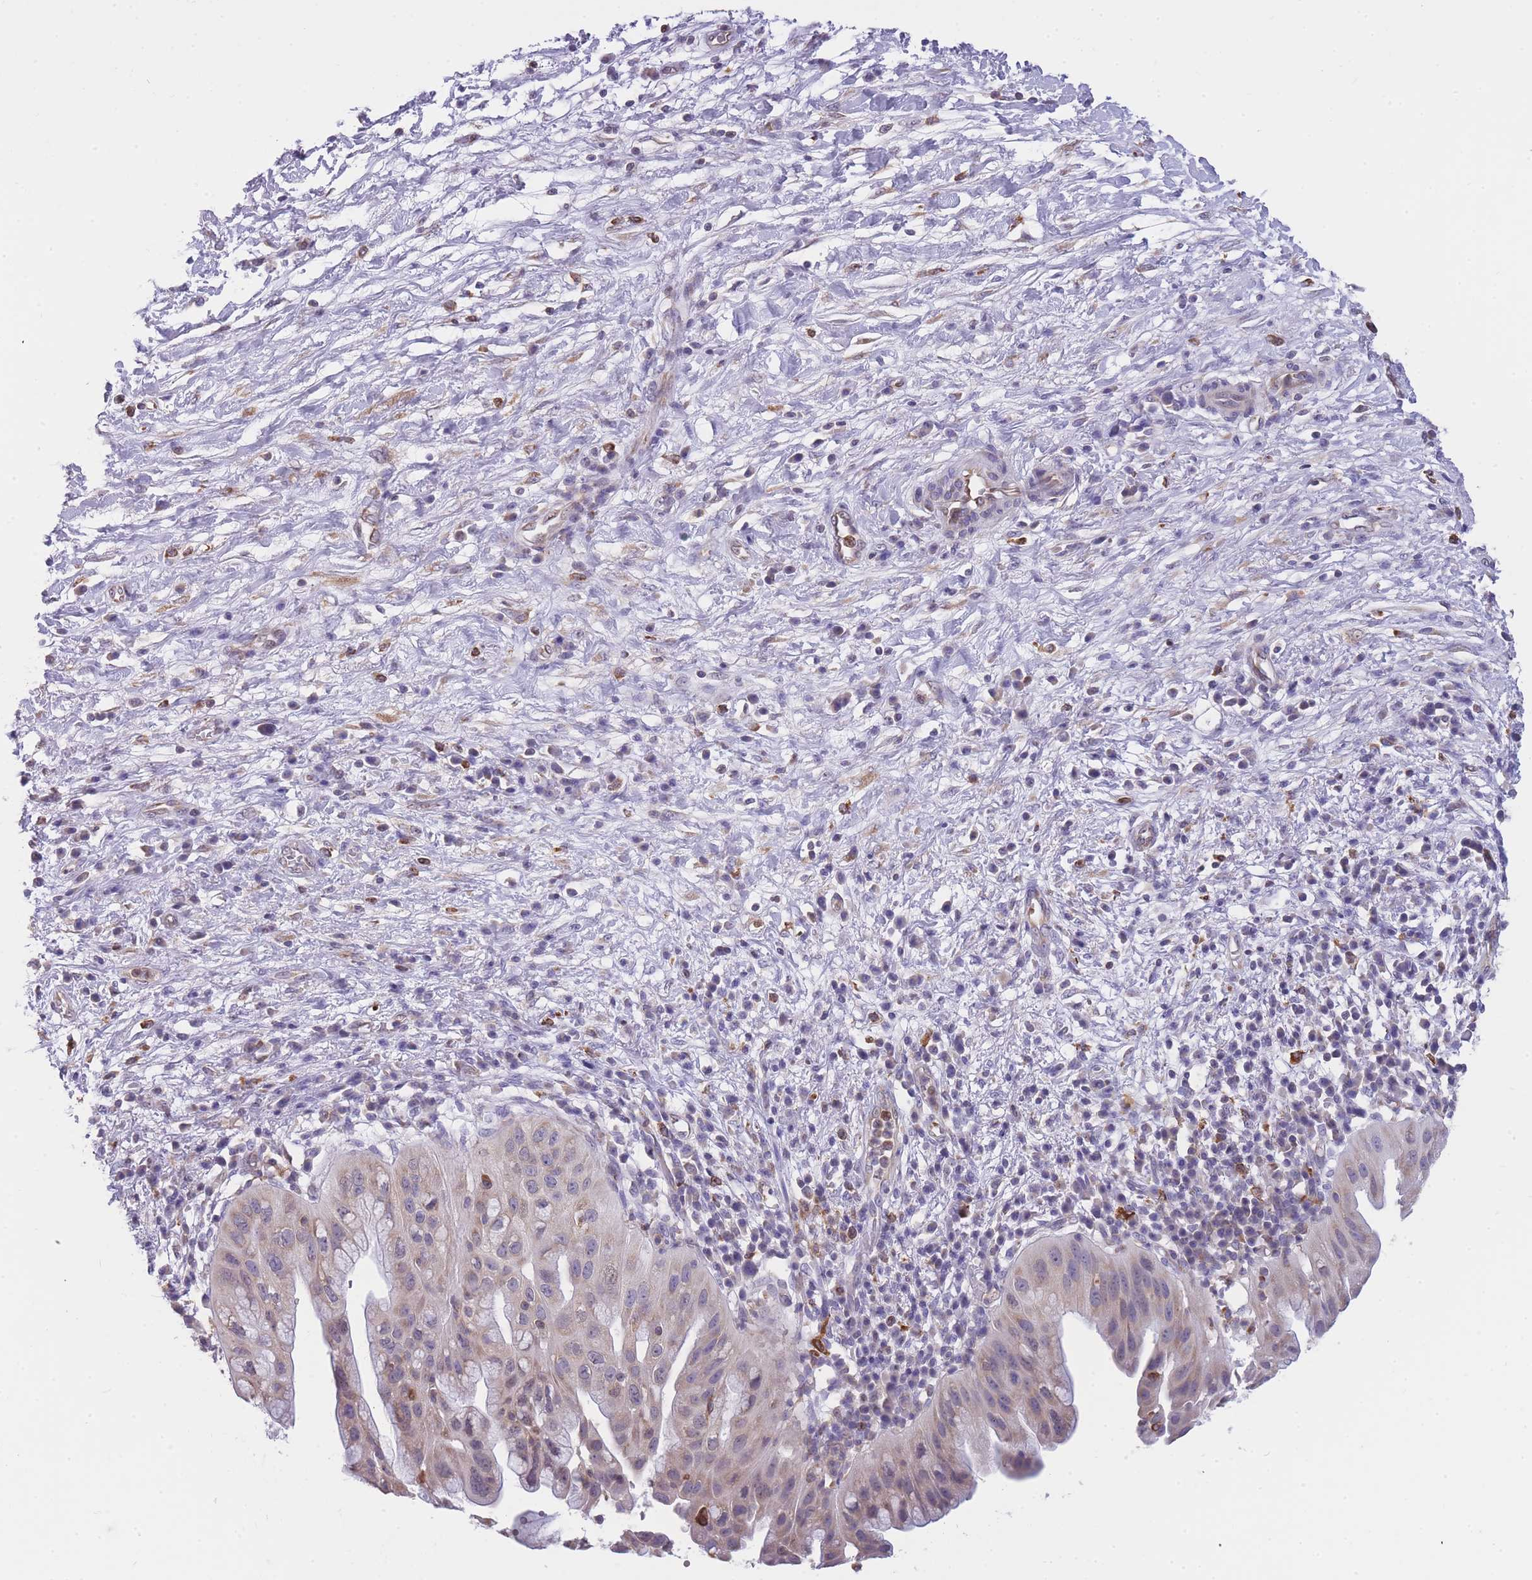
{"staining": {"intensity": "weak", "quantity": "25%-75%", "location": "cytoplasmic/membranous"}, "tissue": "pancreatic cancer", "cell_type": "Tumor cells", "image_type": "cancer", "snomed": [{"axis": "morphology", "description": "Adenocarcinoma, NOS"}, {"axis": "topography", "description": "Pancreas"}], "caption": "Immunohistochemical staining of human adenocarcinoma (pancreatic) shows weak cytoplasmic/membranous protein expression in approximately 25%-75% of tumor cells.", "gene": "ZNF662", "patient": {"sex": "male", "age": 68}}